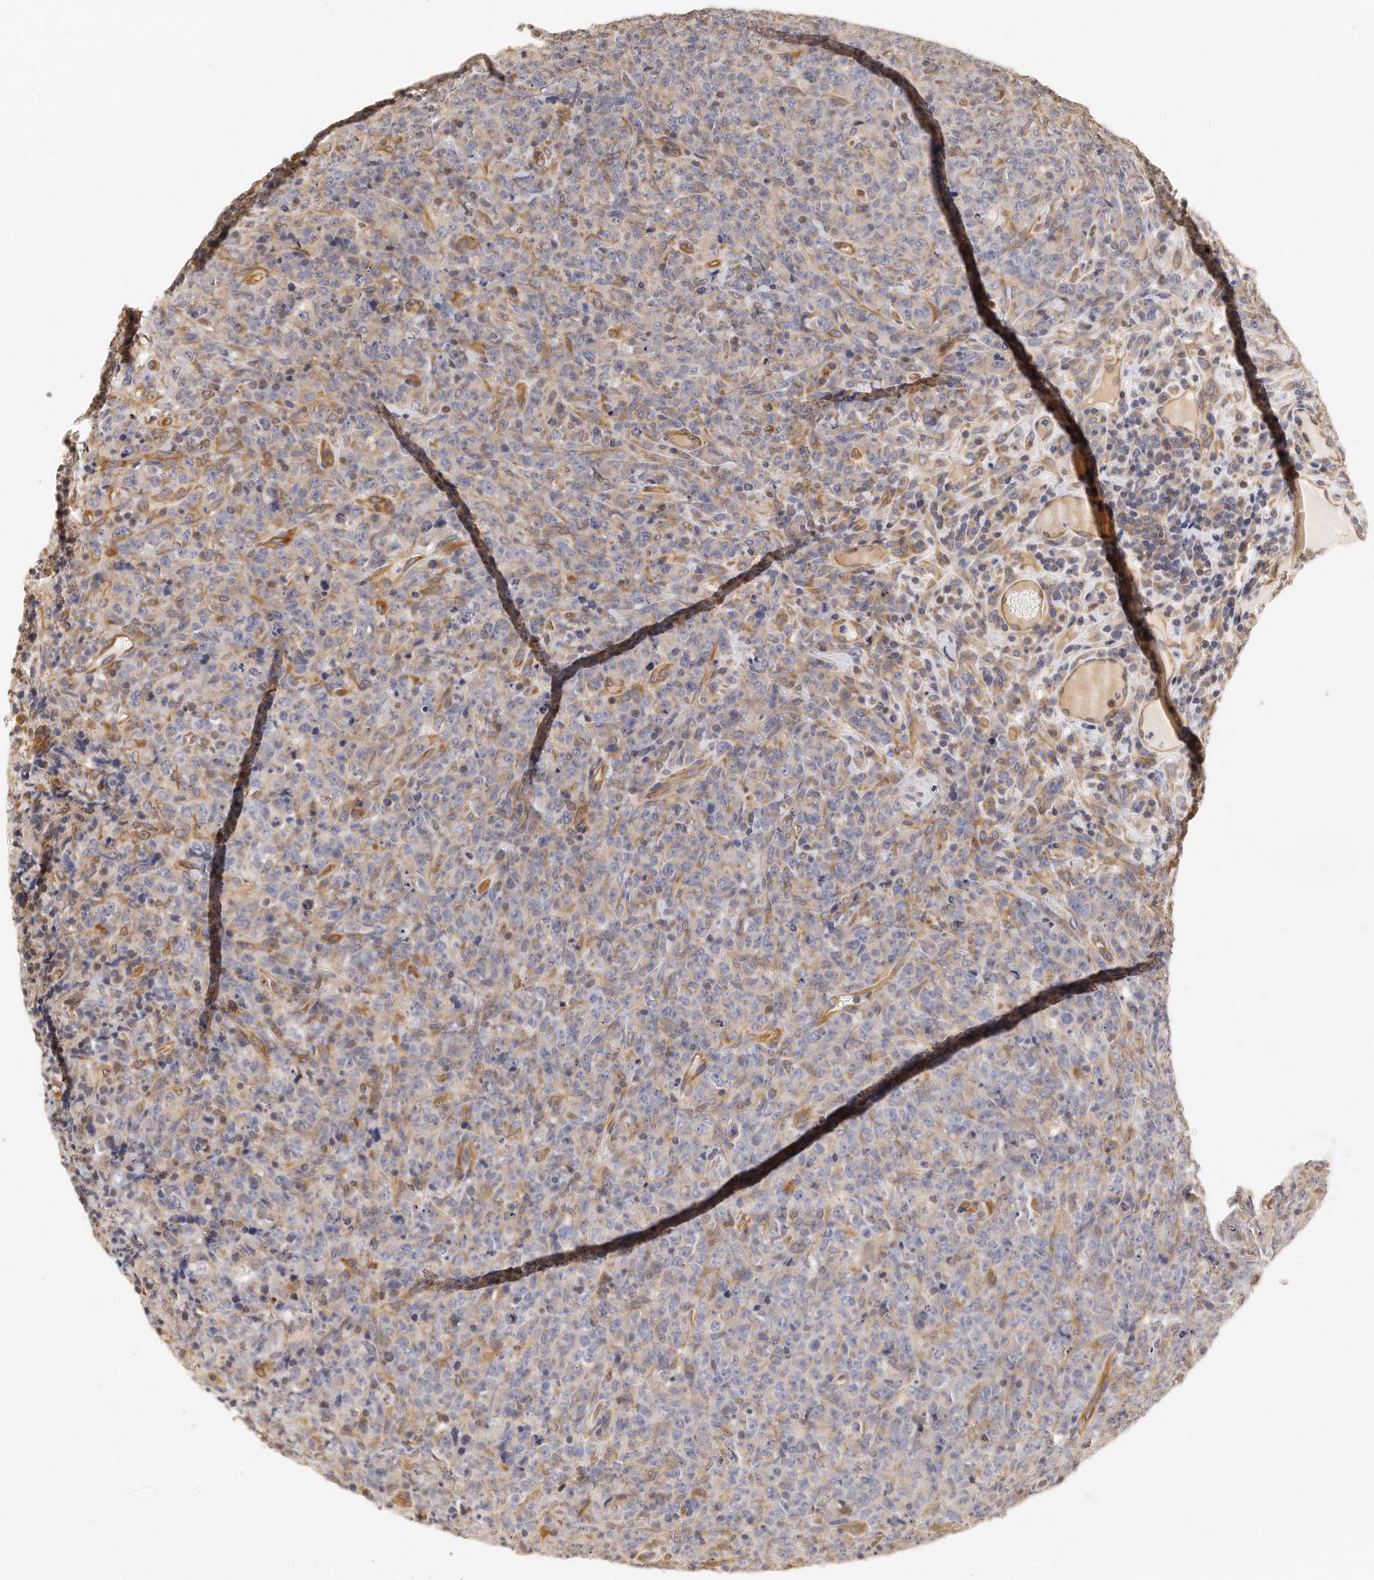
{"staining": {"intensity": "weak", "quantity": "<25%", "location": "cytoplasmic/membranous"}, "tissue": "lymphoma", "cell_type": "Tumor cells", "image_type": "cancer", "snomed": [{"axis": "morphology", "description": "Malignant lymphoma, non-Hodgkin's type, High grade"}, {"axis": "topography", "description": "Tonsil"}], "caption": "The immunohistochemistry (IHC) micrograph has no significant expression in tumor cells of malignant lymphoma, non-Hodgkin's type (high-grade) tissue.", "gene": "CHST7", "patient": {"sex": "female", "age": 36}}